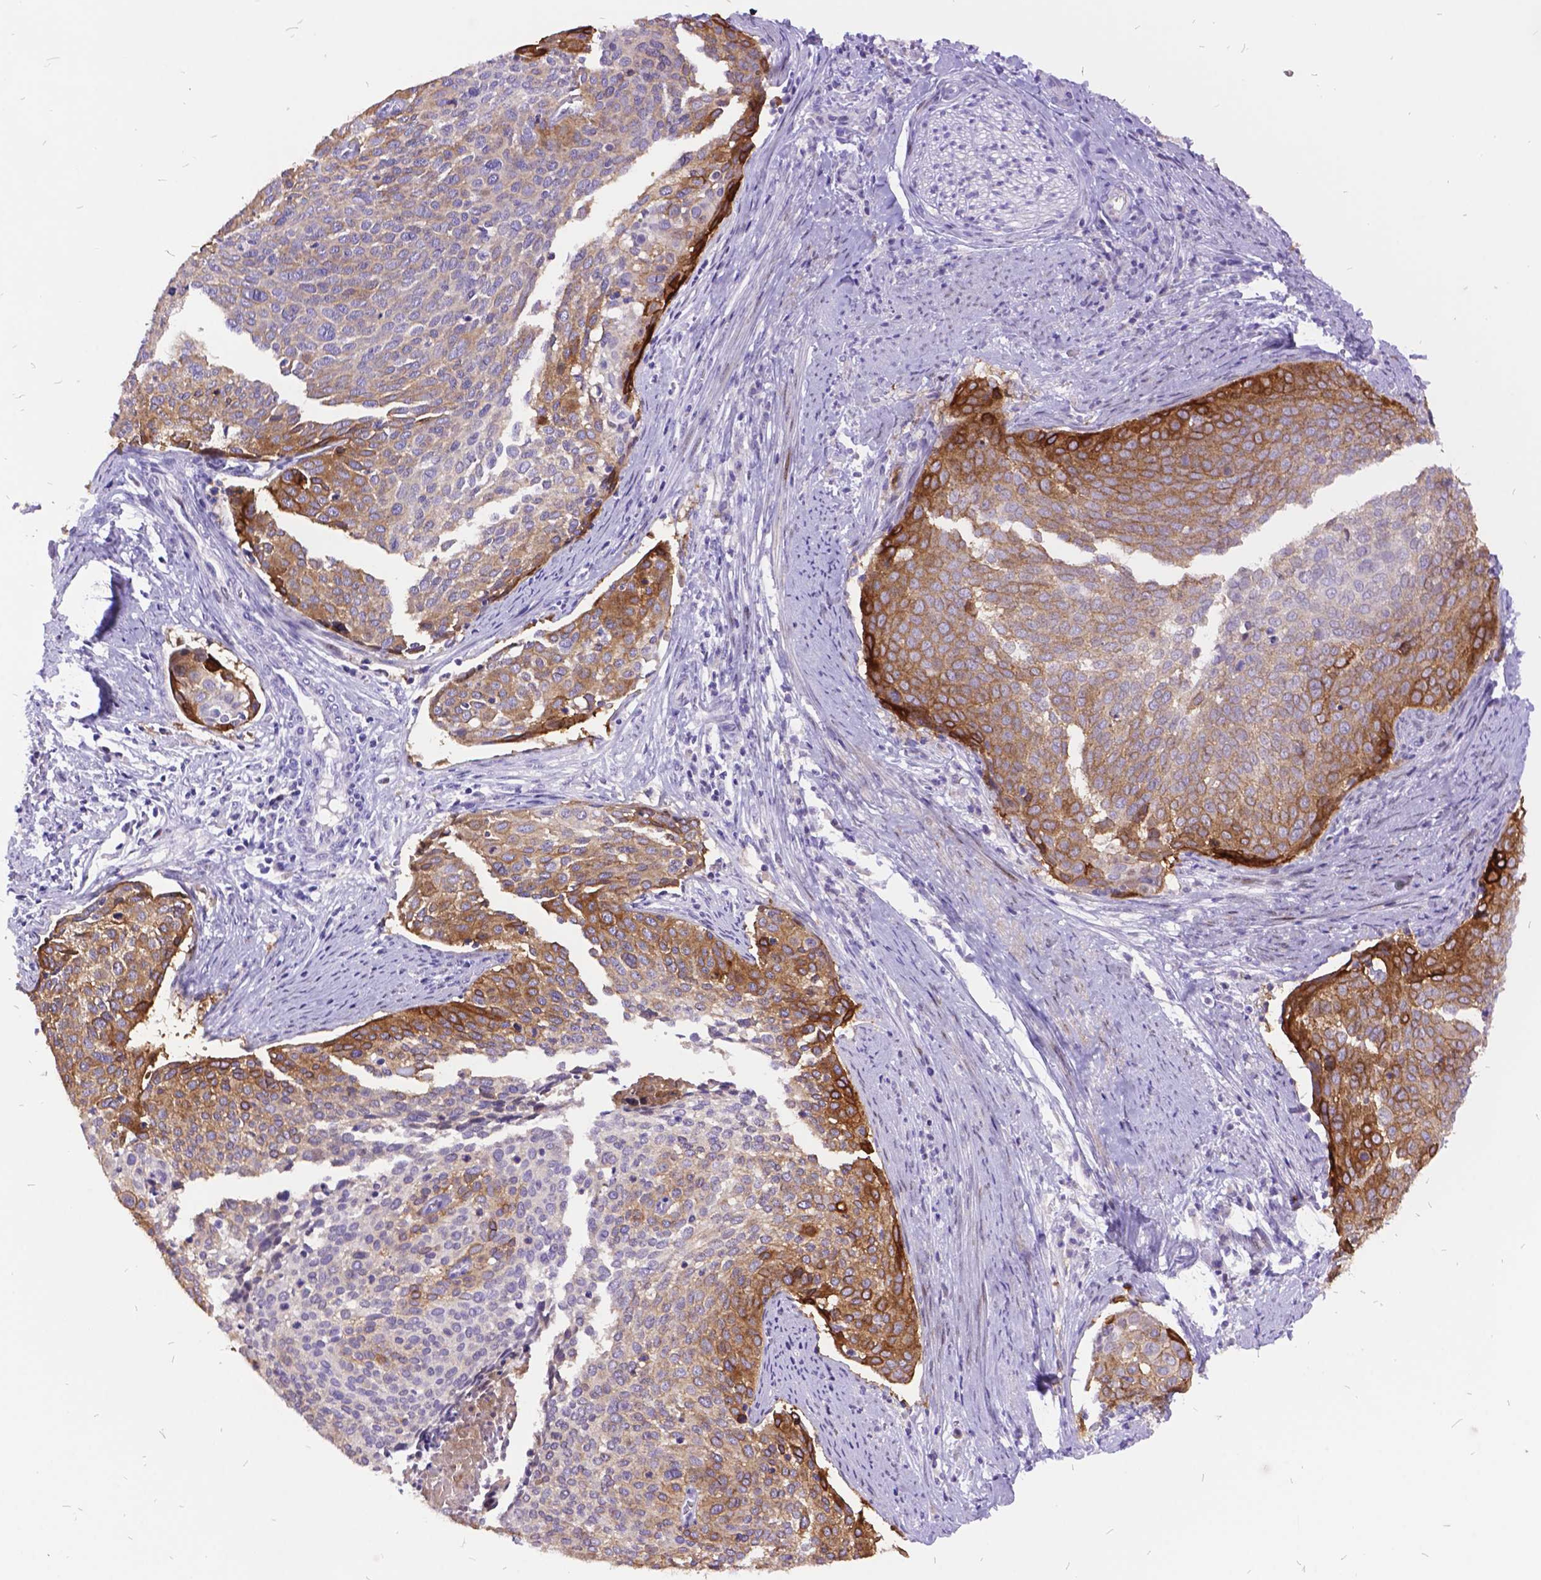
{"staining": {"intensity": "moderate", "quantity": ">75%", "location": "cytoplasmic/membranous"}, "tissue": "cervical cancer", "cell_type": "Tumor cells", "image_type": "cancer", "snomed": [{"axis": "morphology", "description": "Squamous cell carcinoma, NOS"}, {"axis": "topography", "description": "Cervix"}], "caption": "Cervical squamous cell carcinoma stained with a brown dye shows moderate cytoplasmic/membranous positive staining in about >75% of tumor cells.", "gene": "ITGB6", "patient": {"sex": "female", "age": 39}}